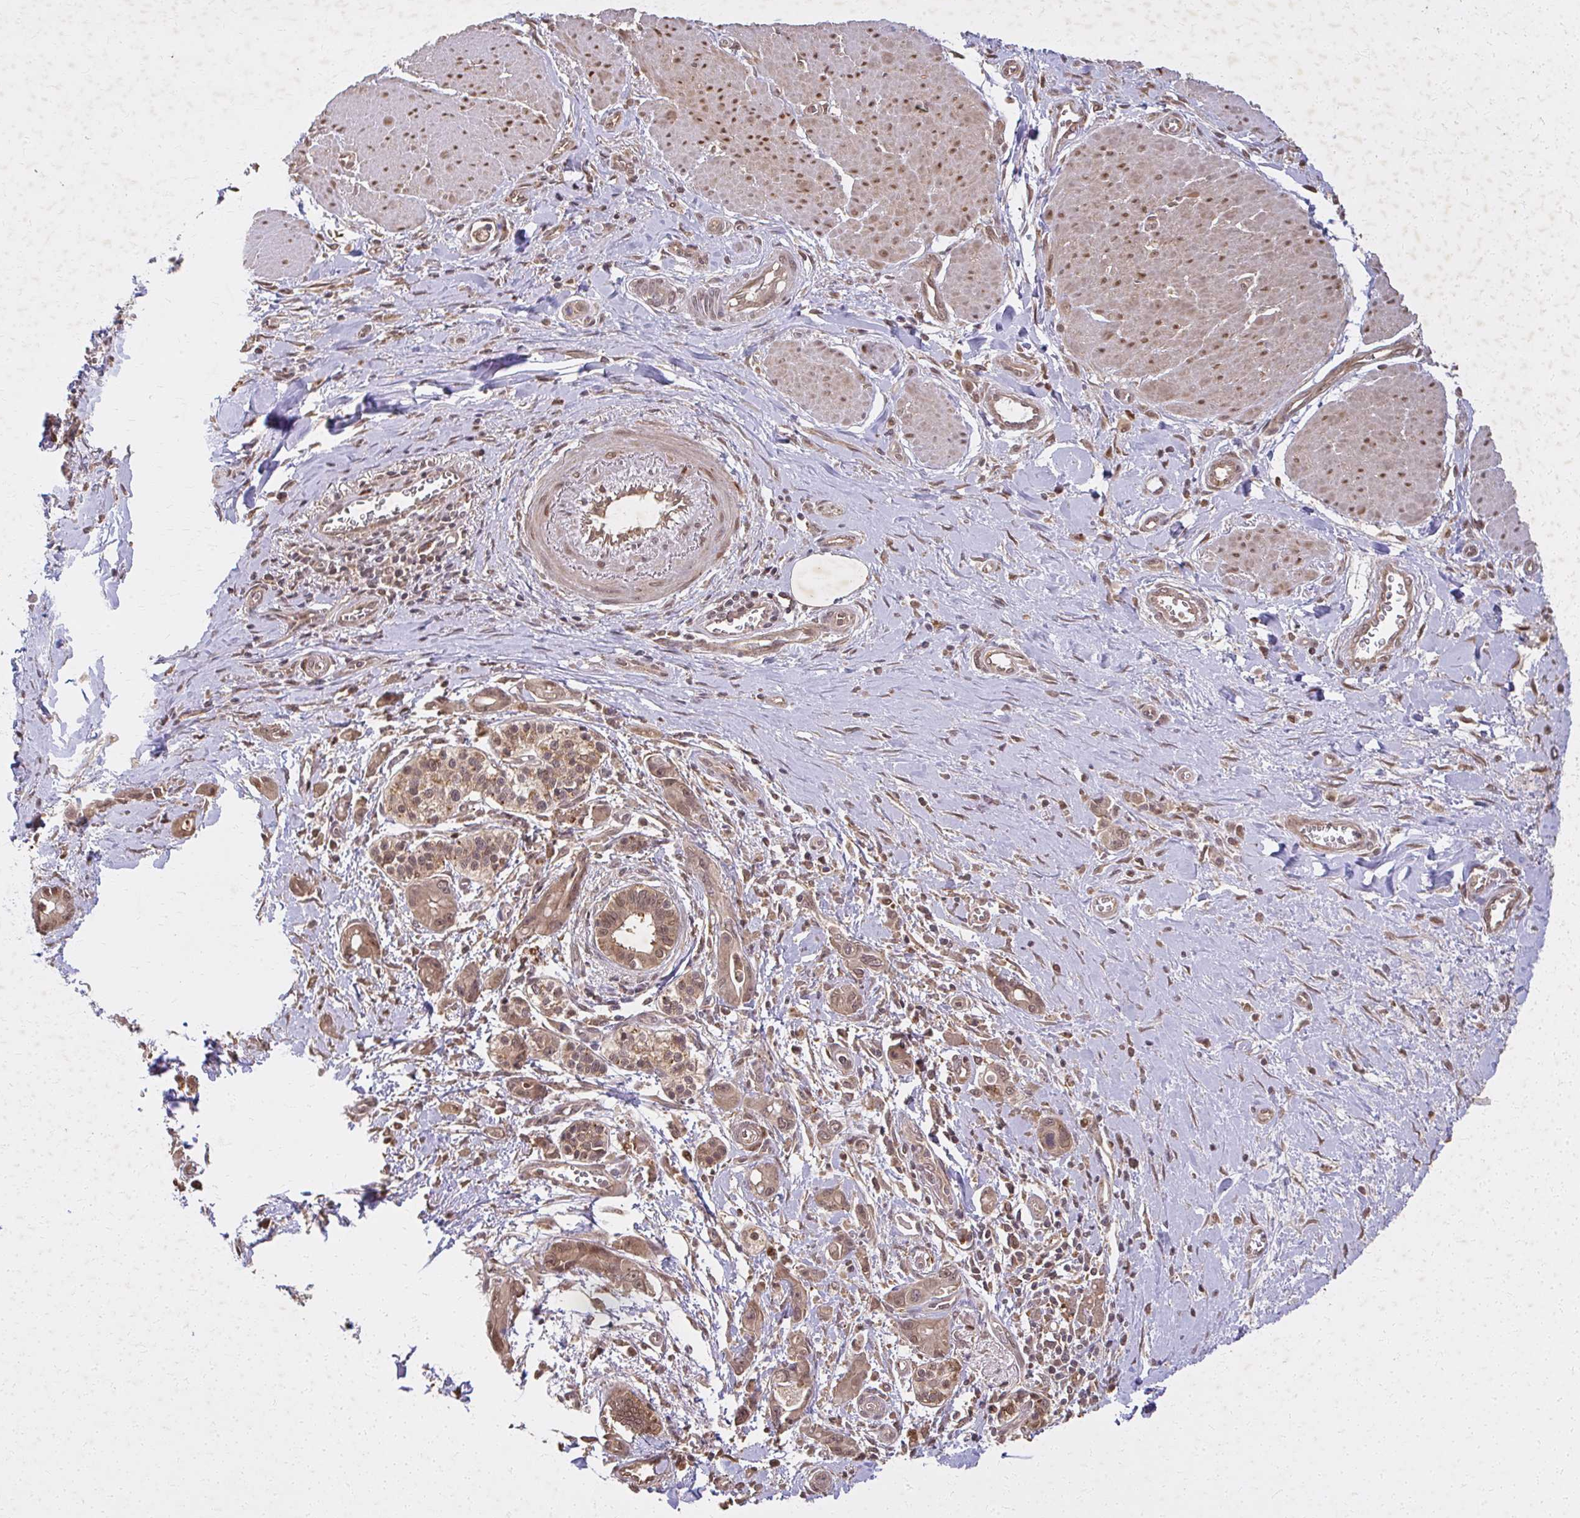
{"staining": {"intensity": "moderate", "quantity": ">75%", "location": "cytoplasmic/membranous,nuclear"}, "tissue": "pancreatic cancer", "cell_type": "Tumor cells", "image_type": "cancer", "snomed": [{"axis": "morphology", "description": "Adenocarcinoma, NOS"}, {"axis": "topography", "description": "Pancreas"}], "caption": "This is a histology image of IHC staining of adenocarcinoma (pancreatic), which shows moderate staining in the cytoplasmic/membranous and nuclear of tumor cells.", "gene": "LARS2", "patient": {"sex": "male", "age": 68}}